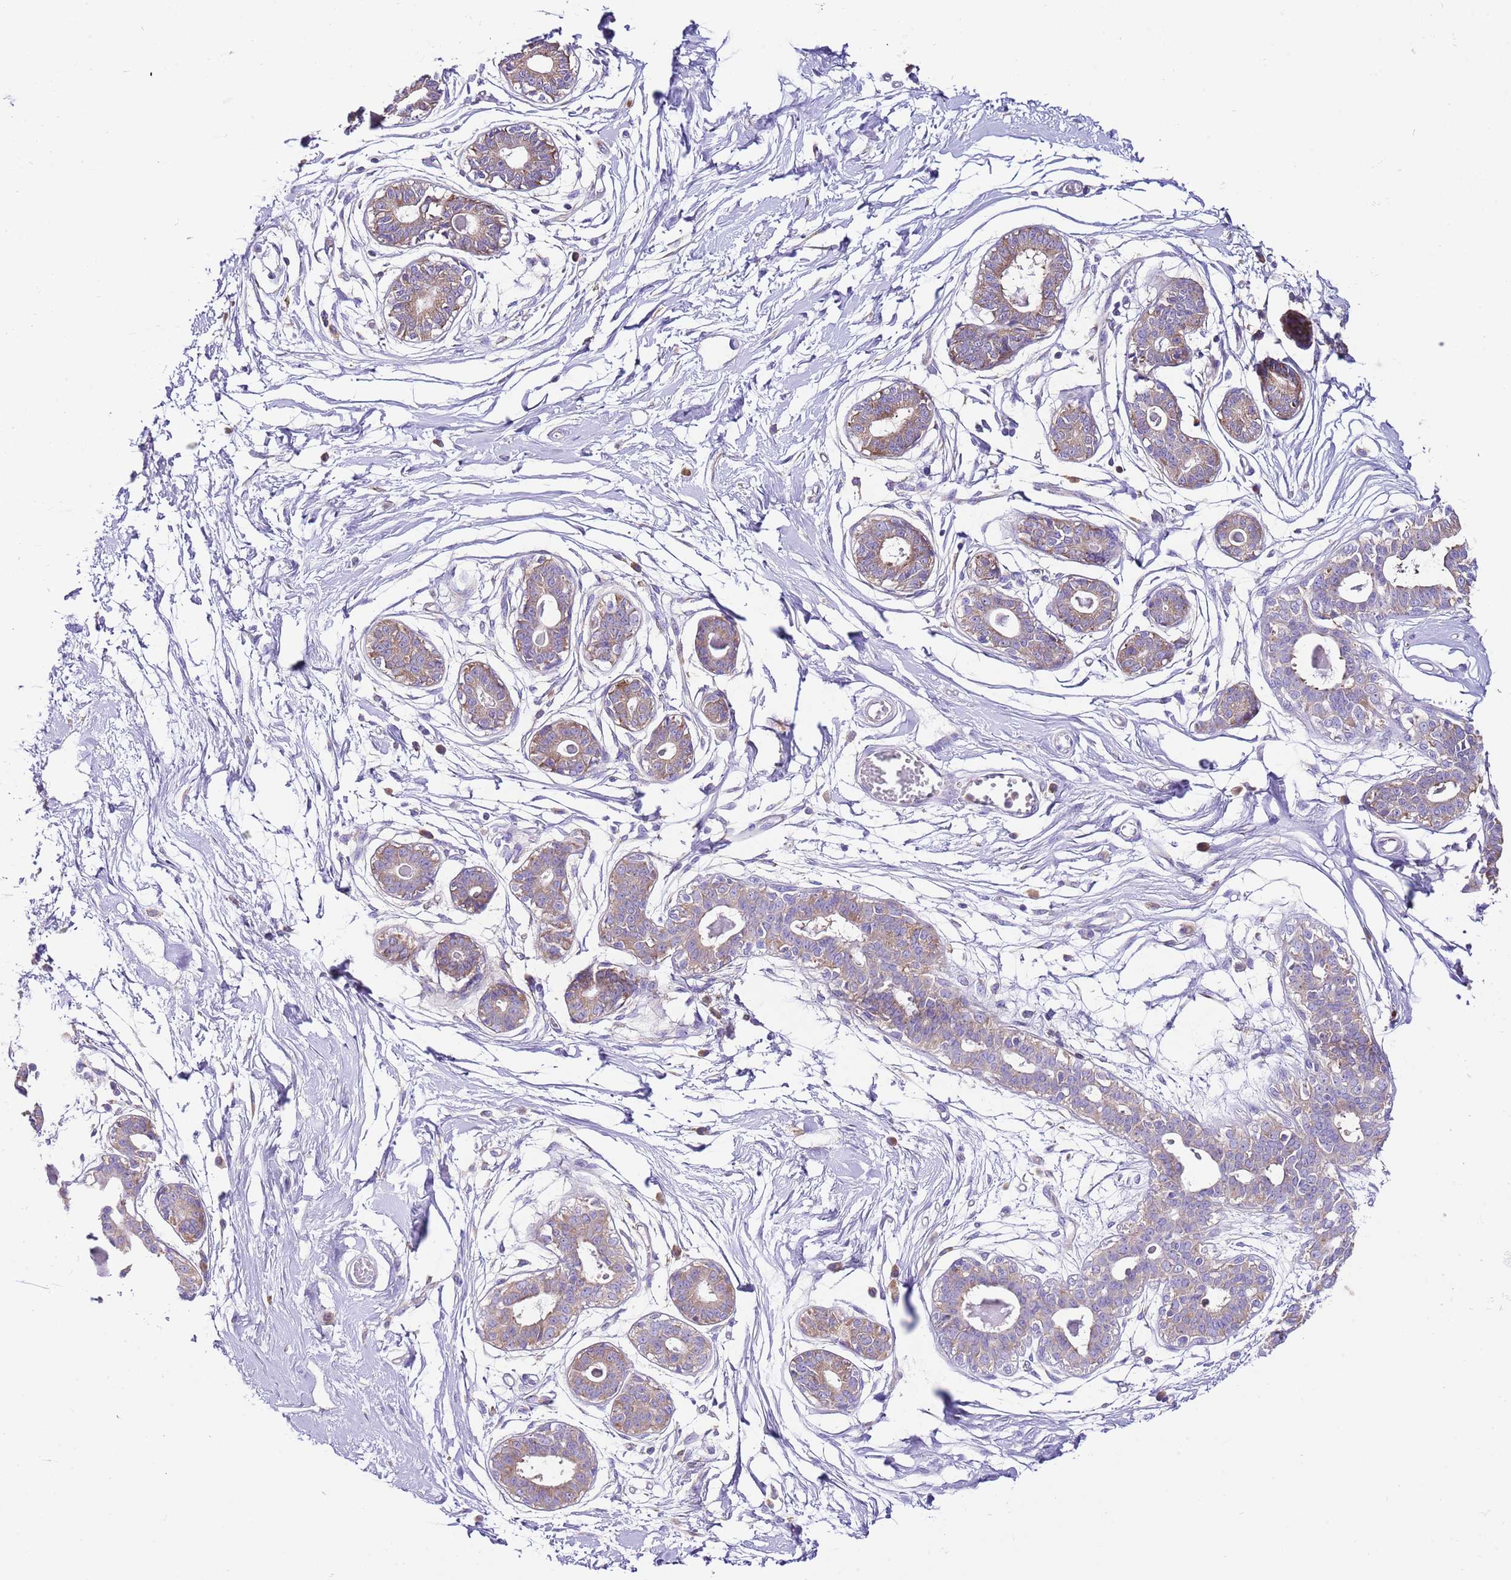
{"staining": {"intensity": "negative", "quantity": "none", "location": "none"}, "tissue": "breast", "cell_type": "Adipocytes", "image_type": "normal", "snomed": [{"axis": "morphology", "description": "Normal tissue, NOS"}, {"axis": "topography", "description": "Breast"}], "caption": "This is a image of IHC staining of benign breast, which shows no staining in adipocytes.", "gene": "RPS10", "patient": {"sex": "female", "age": 45}}